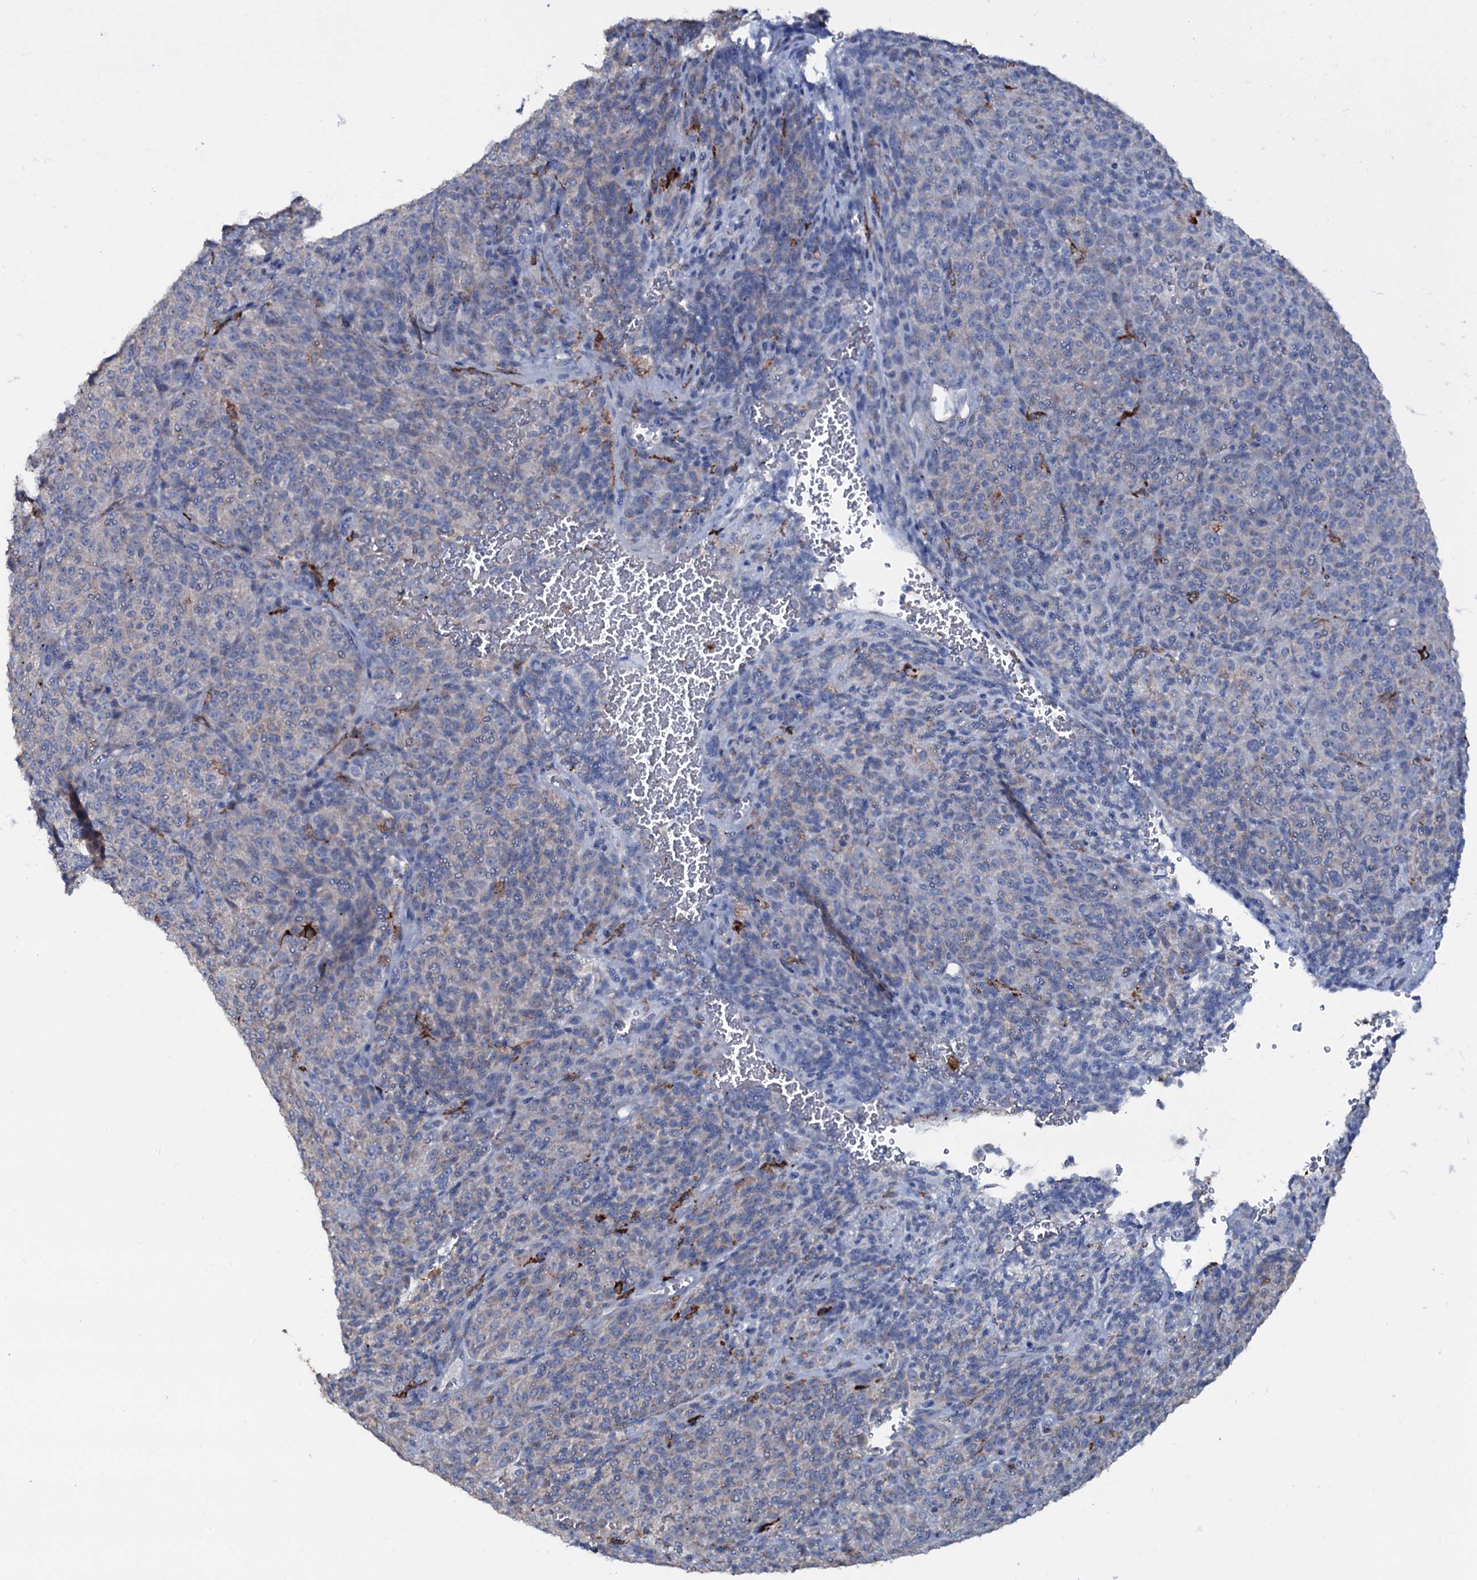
{"staining": {"intensity": "negative", "quantity": "none", "location": "none"}, "tissue": "melanoma", "cell_type": "Tumor cells", "image_type": "cancer", "snomed": [{"axis": "morphology", "description": "Malignant melanoma, Metastatic site"}, {"axis": "topography", "description": "Brain"}], "caption": "Tumor cells show no significant positivity in malignant melanoma (metastatic site). (DAB (3,3'-diaminobenzidine) immunohistochemistry (IHC) with hematoxylin counter stain).", "gene": "OSBPL2", "patient": {"sex": "female", "age": 56}}